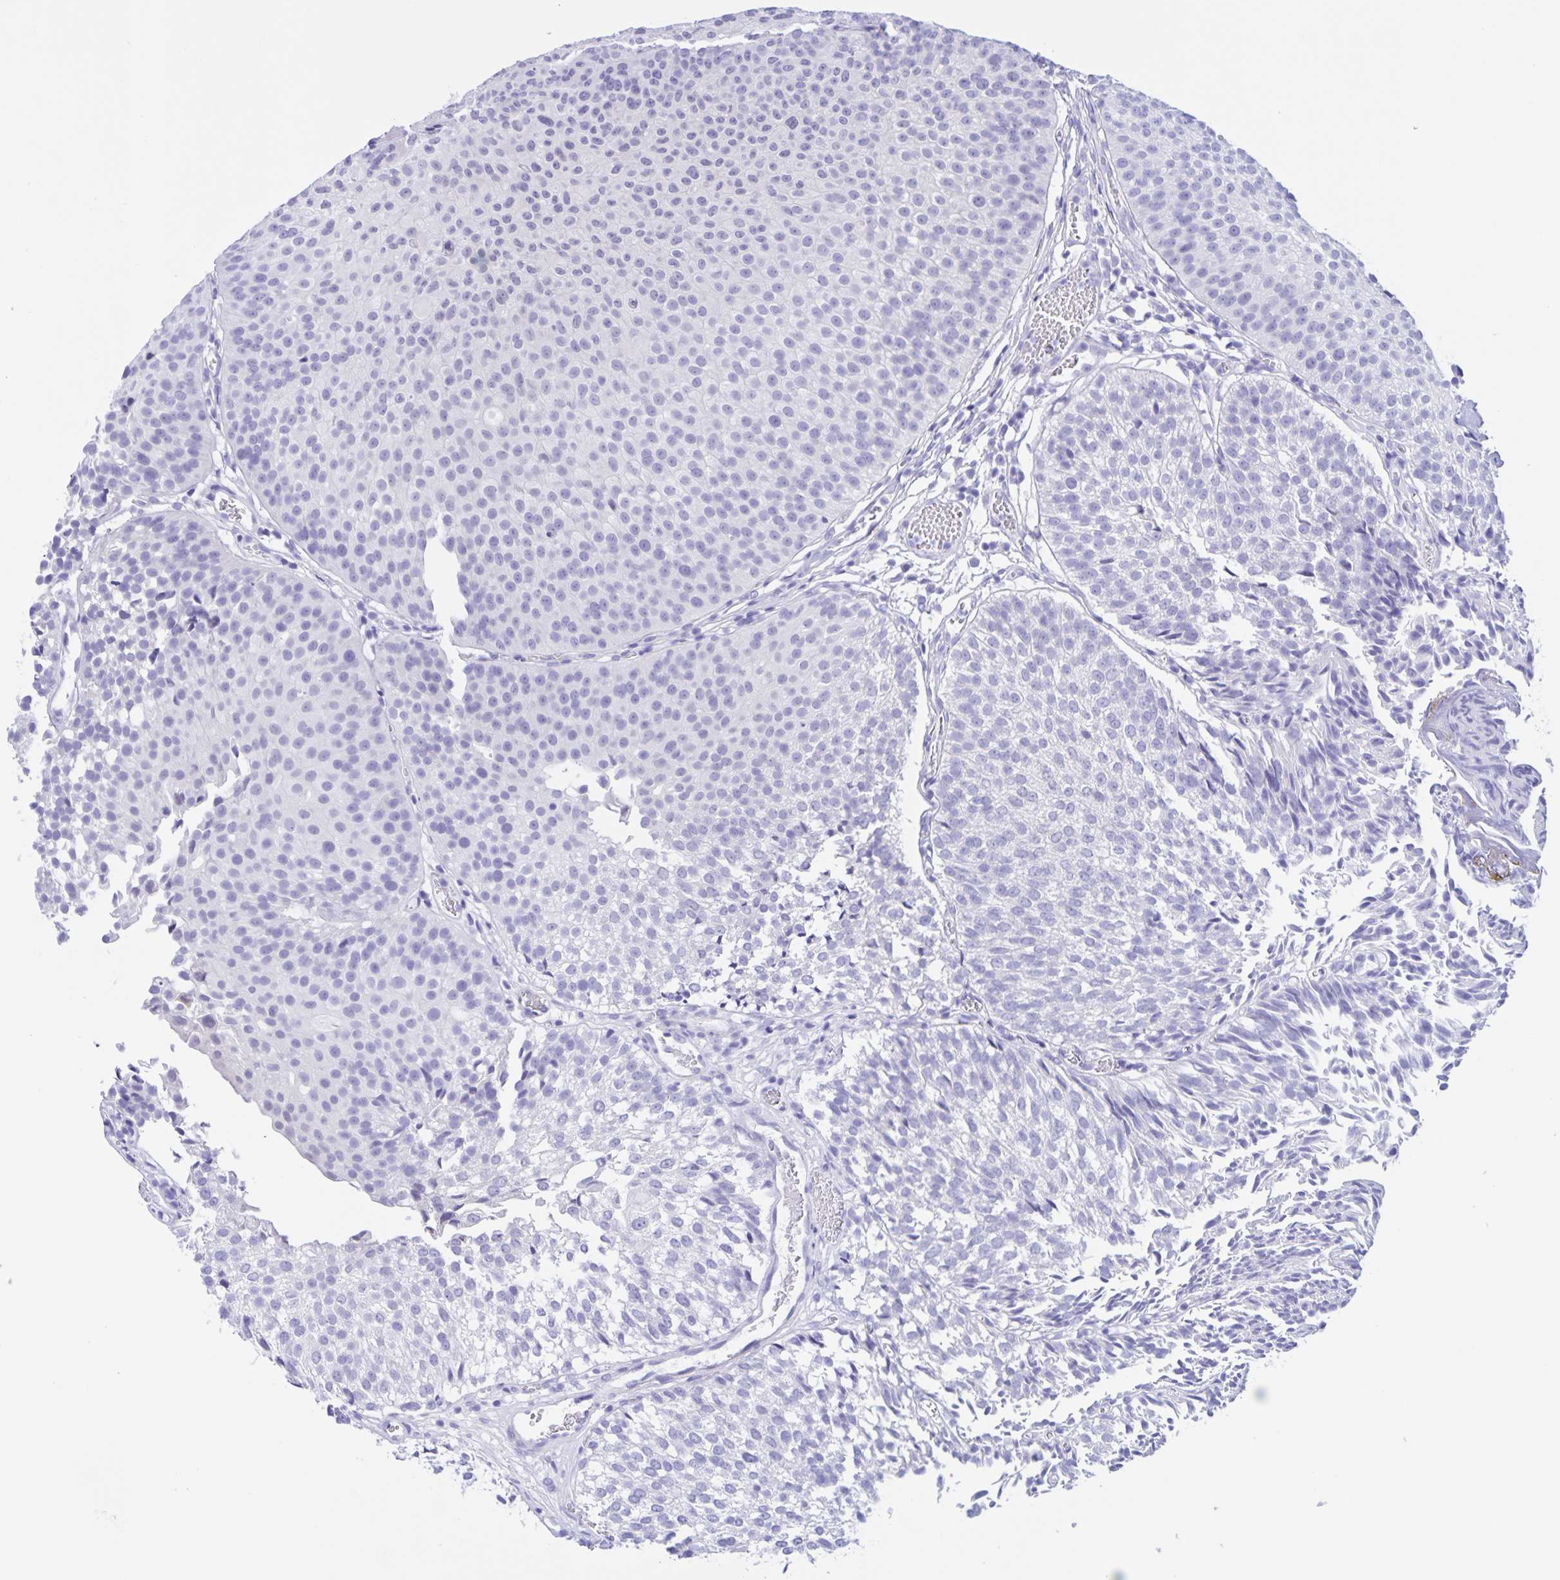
{"staining": {"intensity": "negative", "quantity": "none", "location": "none"}, "tissue": "urothelial cancer", "cell_type": "Tumor cells", "image_type": "cancer", "snomed": [{"axis": "morphology", "description": "Urothelial carcinoma, Low grade"}, {"axis": "topography", "description": "Urinary bladder"}], "caption": "High power microscopy image of an IHC photomicrograph of low-grade urothelial carcinoma, revealing no significant positivity in tumor cells. Brightfield microscopy of immunohistochemistry stained with DAB (brown) and hematoxylin (blue), captured at high magnification.", "gene": "TGIF2LX", "patient": {"sex": "male", "age": 80}}